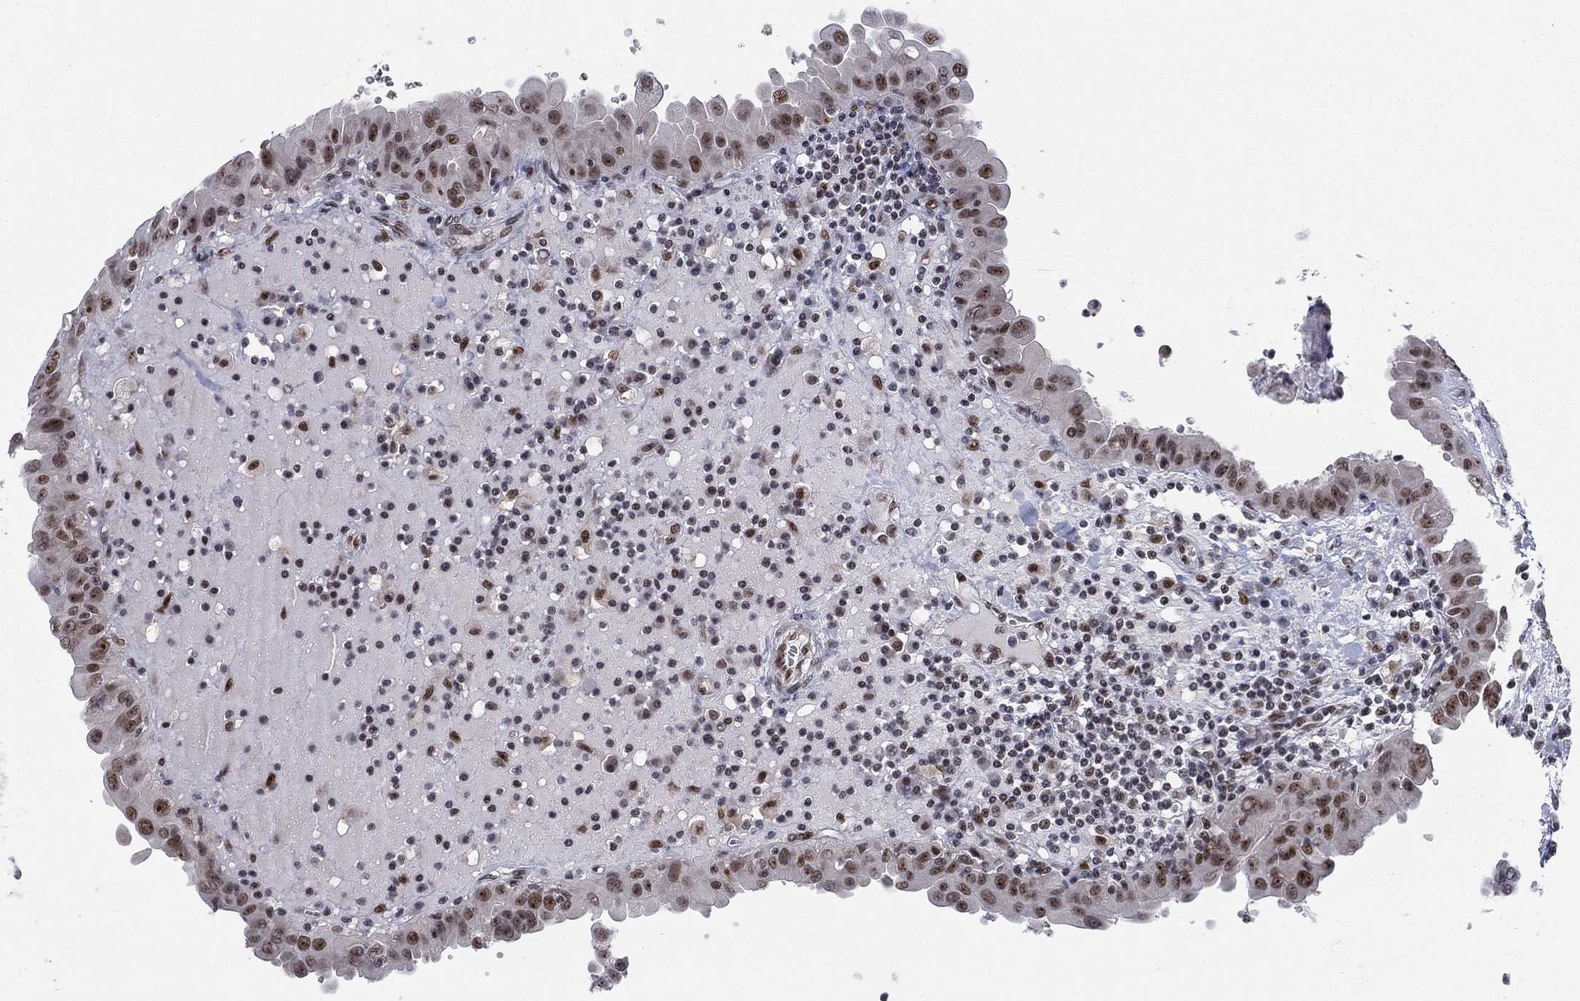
{"staining": {"intensity": "strong", "quantity": "<25%", "location": "nuclear"}, "tissue": "thyroid cancer", "cell_type": "Tumor cells", "image_type": "cancer", "snomed": [{"axis": "morphology", "description": "Papillary adenocarcinoma, NOS"}, {"axis": "topography", "description": "Thyroid gland"}], "caption": "Immunohistochemical staining of human thyroid papillary adenocarcinoma demonstrates medium levels of strong nuclear staining in about <25% of tumor cells. The staining was performed using DAB, with brown indicating positive protein expression. Nuclei are stained blue with hematoxylin.", "gene": "FYTTD1", "patient": {"sex": "female", "age": 37}}